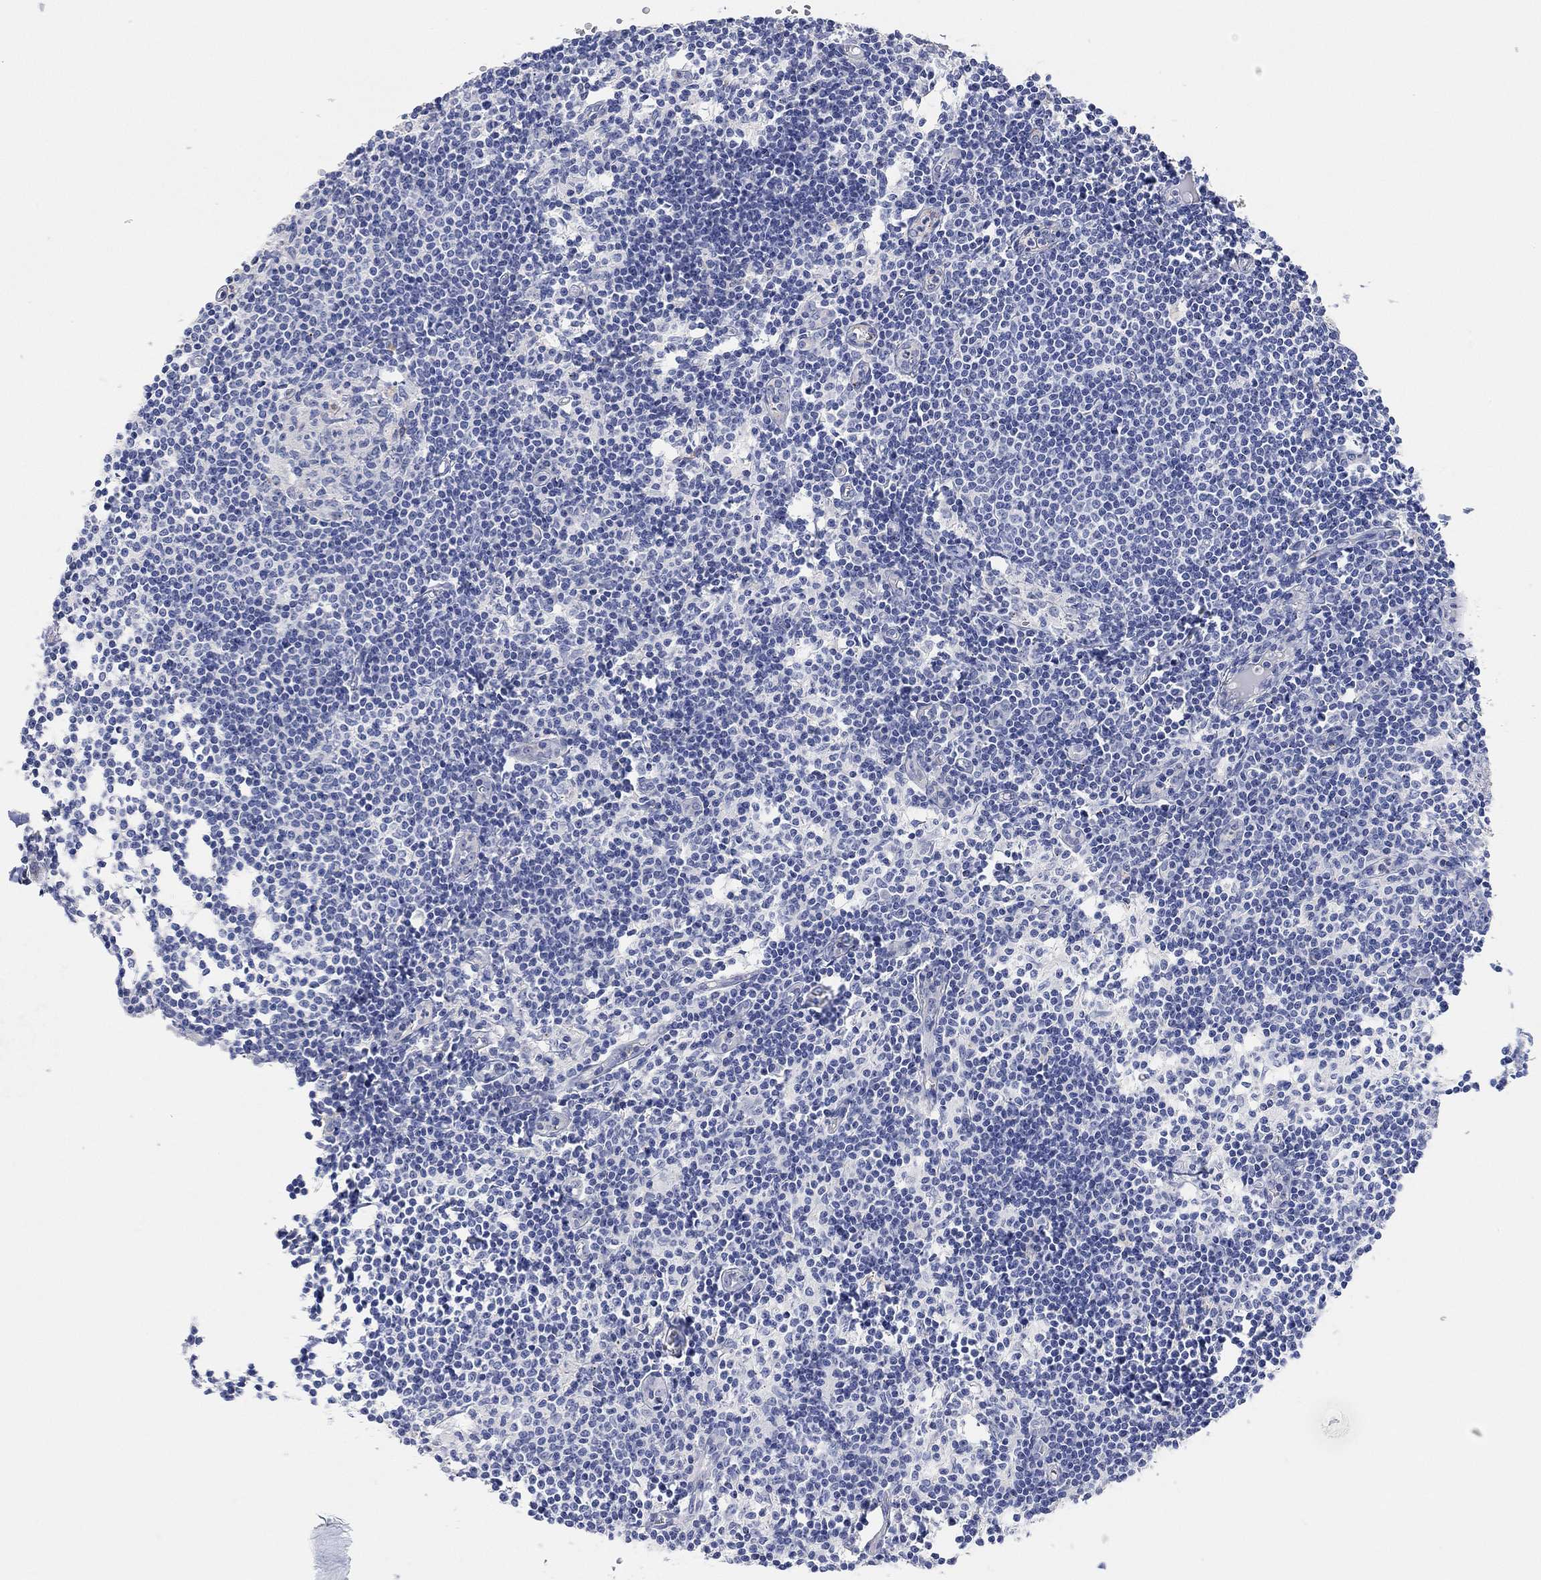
{"staining": {"intensity": "weak", "quantity": "<25%", "location": "cytoplasmic/membranous"}, "tissue": "lymph node", "cell_type": "Non-germinal center cells", "image_type": "normal", "snomed": [{"axis": "morphology", "description": "Normal tissue, NOS"}, {"axis": "topography", "description": "Lymph node"}], "caption": "This is an IHC image of unremarkable lymph node. There is no positivity in non-germinal center cells.", "gene": "VAT1L", "patient": {"sex": "male", "age": 59}}